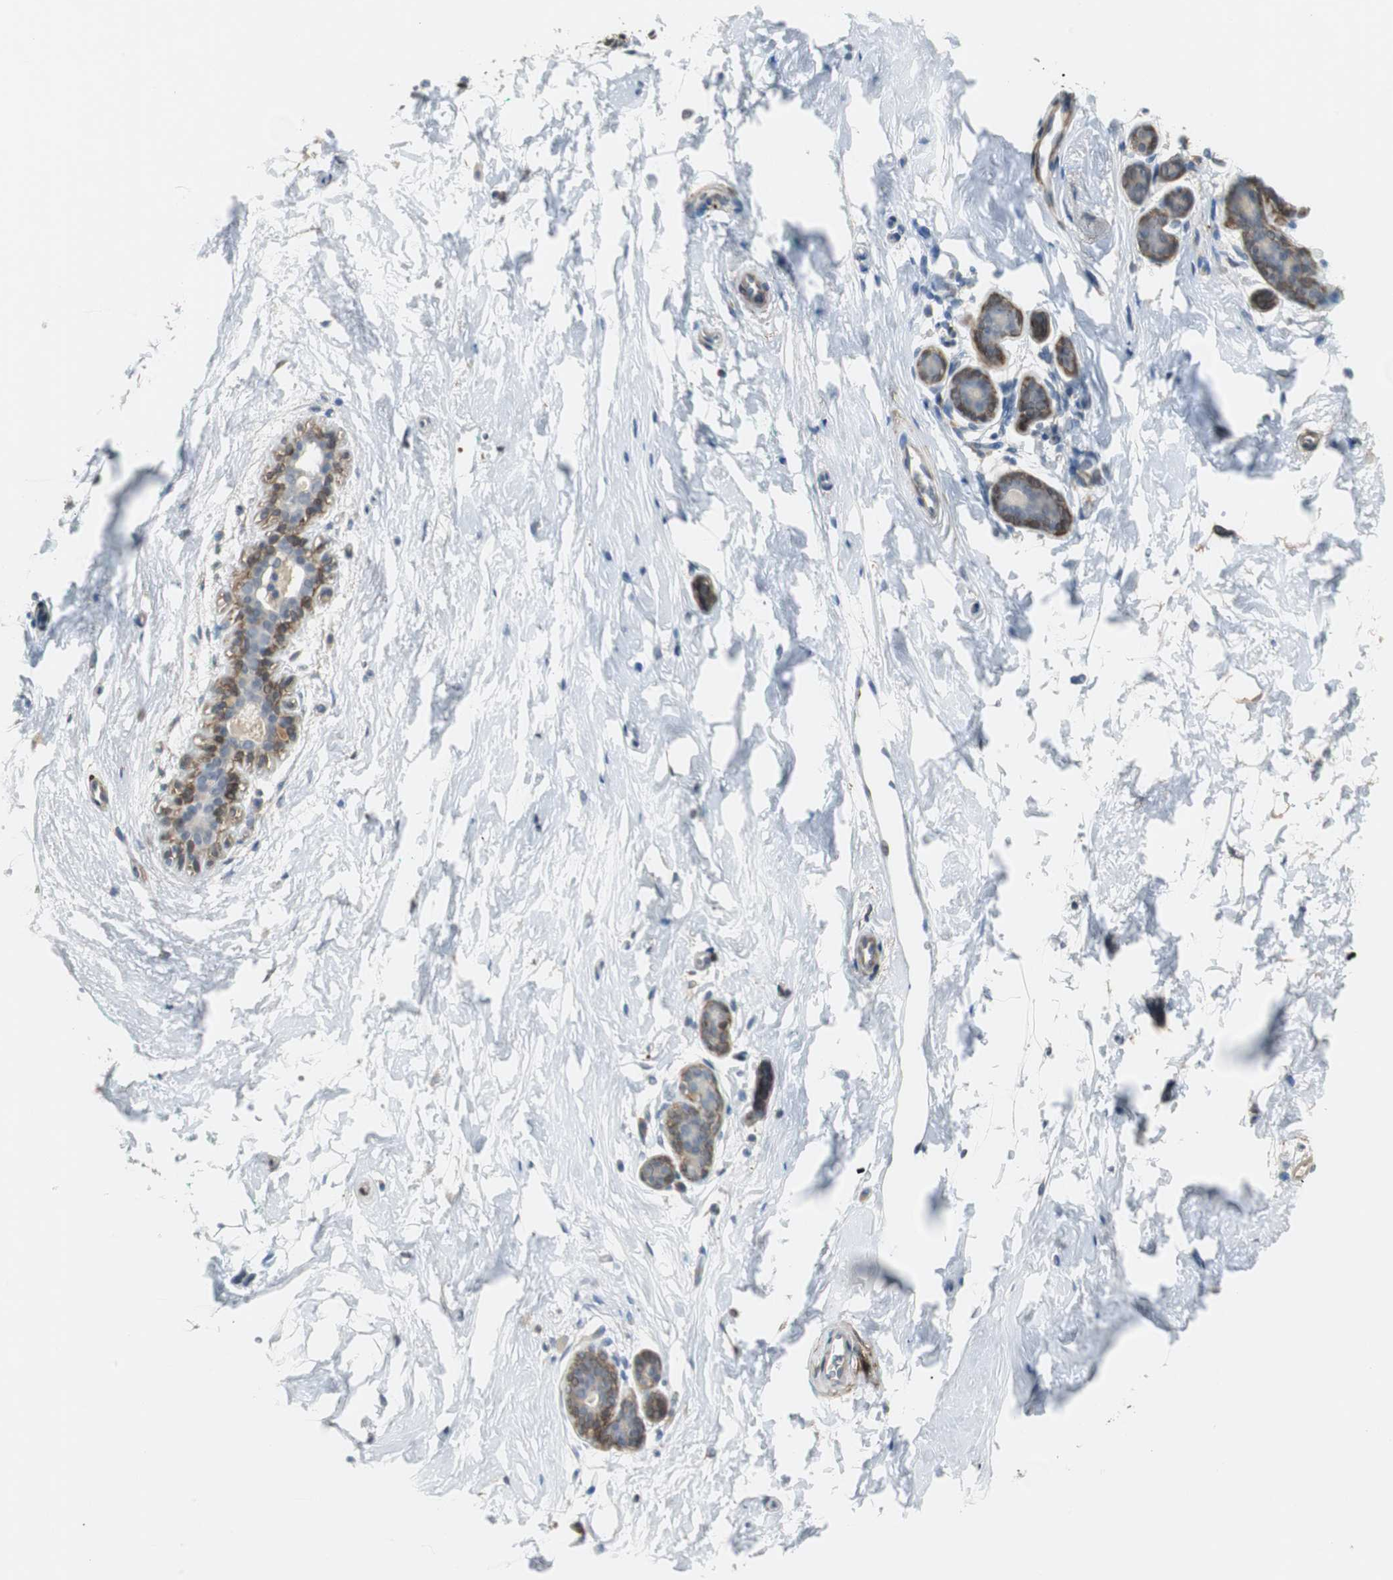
{"staining": {"intensity": "negative", "quantity": "none", "location": "none"}, "tissue": "breast", "cell_type": "Adipocytes", "image_type": "normal", "snomed": [{"axis": "morphology", "description": "Normal tissue, NOS"}, {"axis": "topography", "description": "Breast"}], "caption": "High power microscopy micrograph of an IHC image of normal breast, revealing no significant staining in adipocytes.", "gene": "FHL2", "patient": {"sex": "female", "age": 52}}